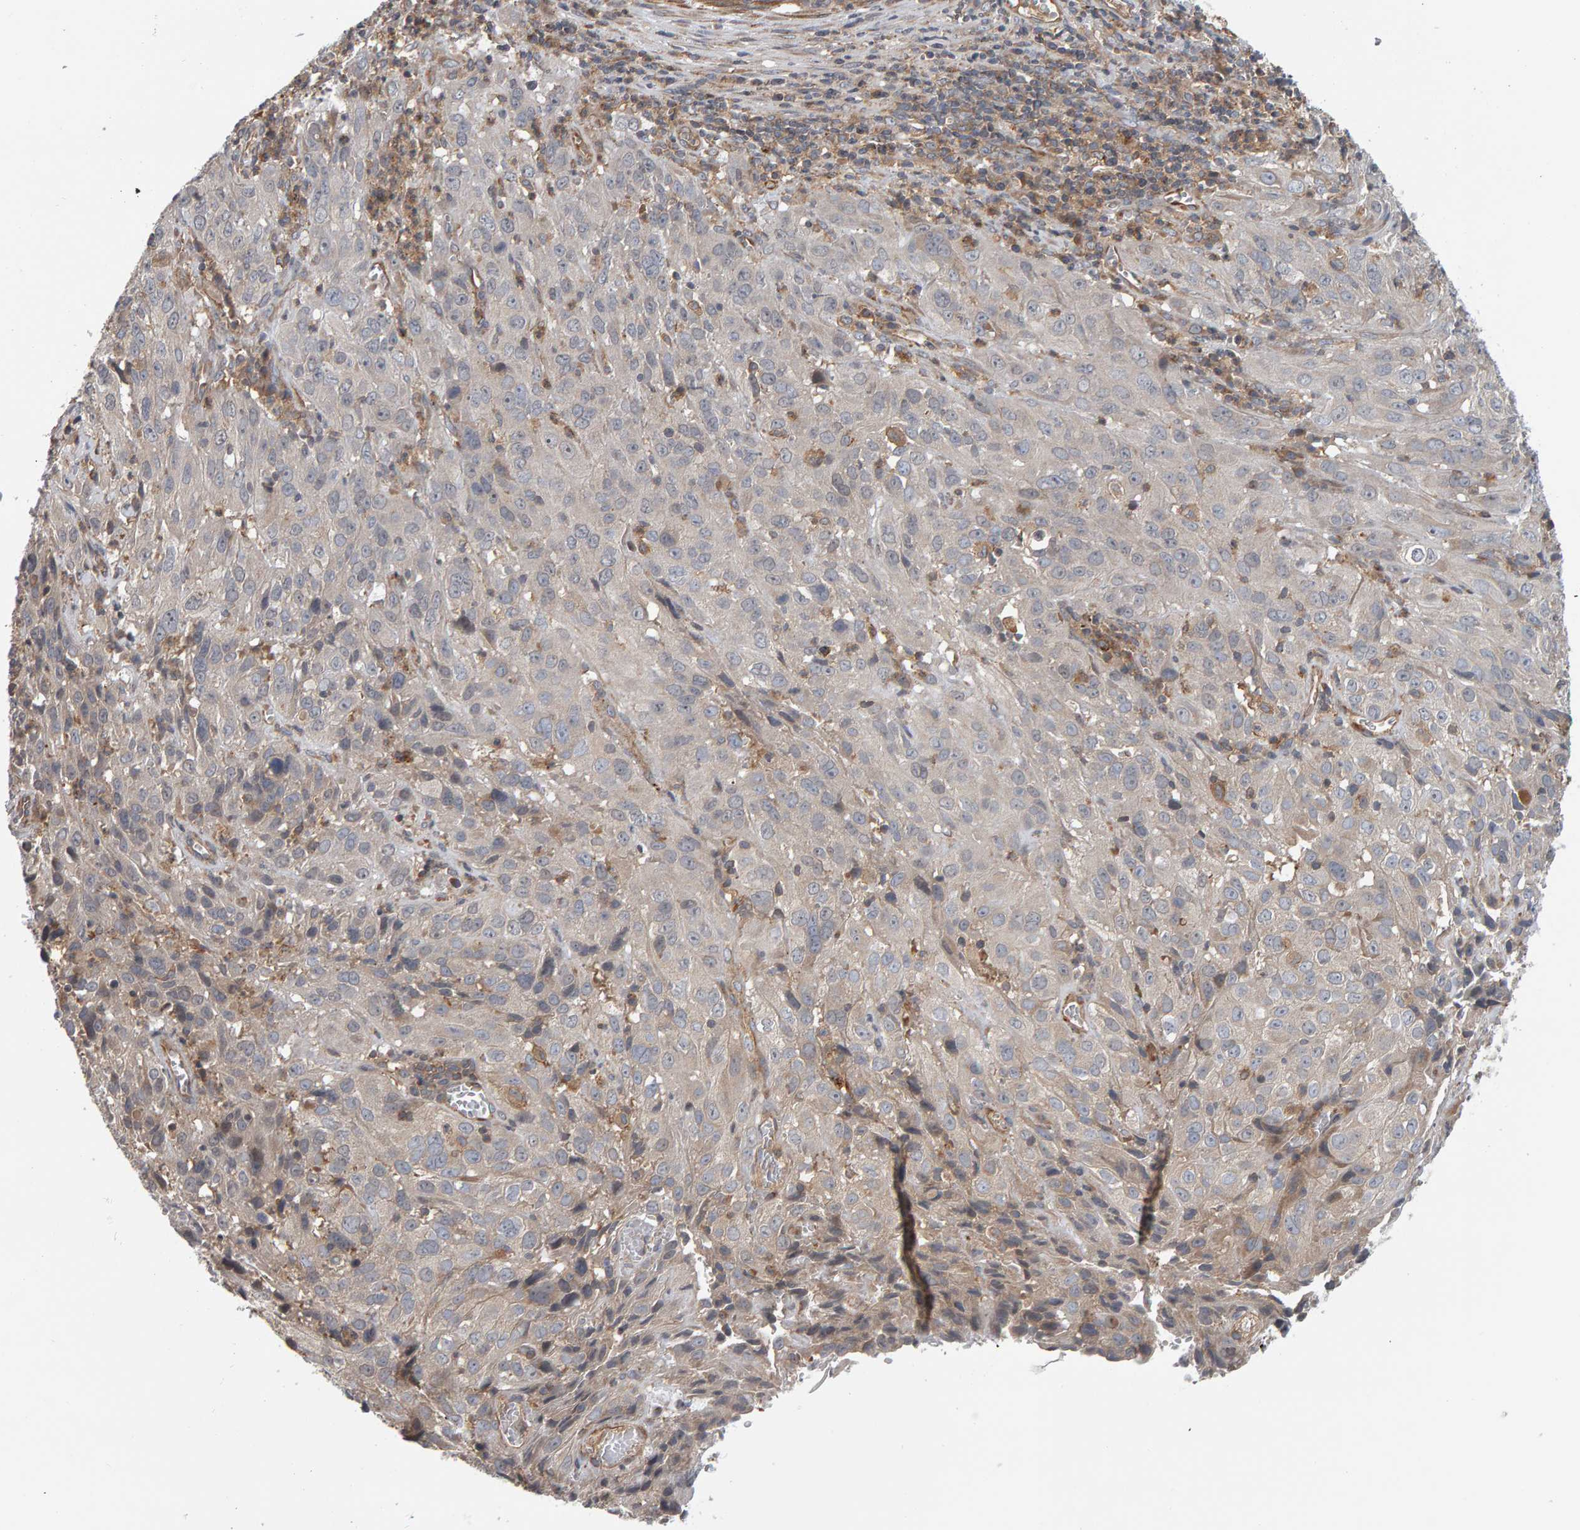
{"staining": {"intensity": "negative", "quantity": "none", "location": "none"}, "tissue": "cervical cancer", "cell_type": "Tumor cells", "image_type": "cancer", "snomed": [{"axis": "morphology", "description": "Squamous cell carcinoma, NOS"}, {"axis": "topography", "description": "Cervix"}], "caption": "The immunohistochemistry photomicrograph has no significant staining in tumor cells of squamous cell carcinoma (cervical) tissue.", "gene": "C9orf72", "patient": {"sex": "female", "age": 32}}